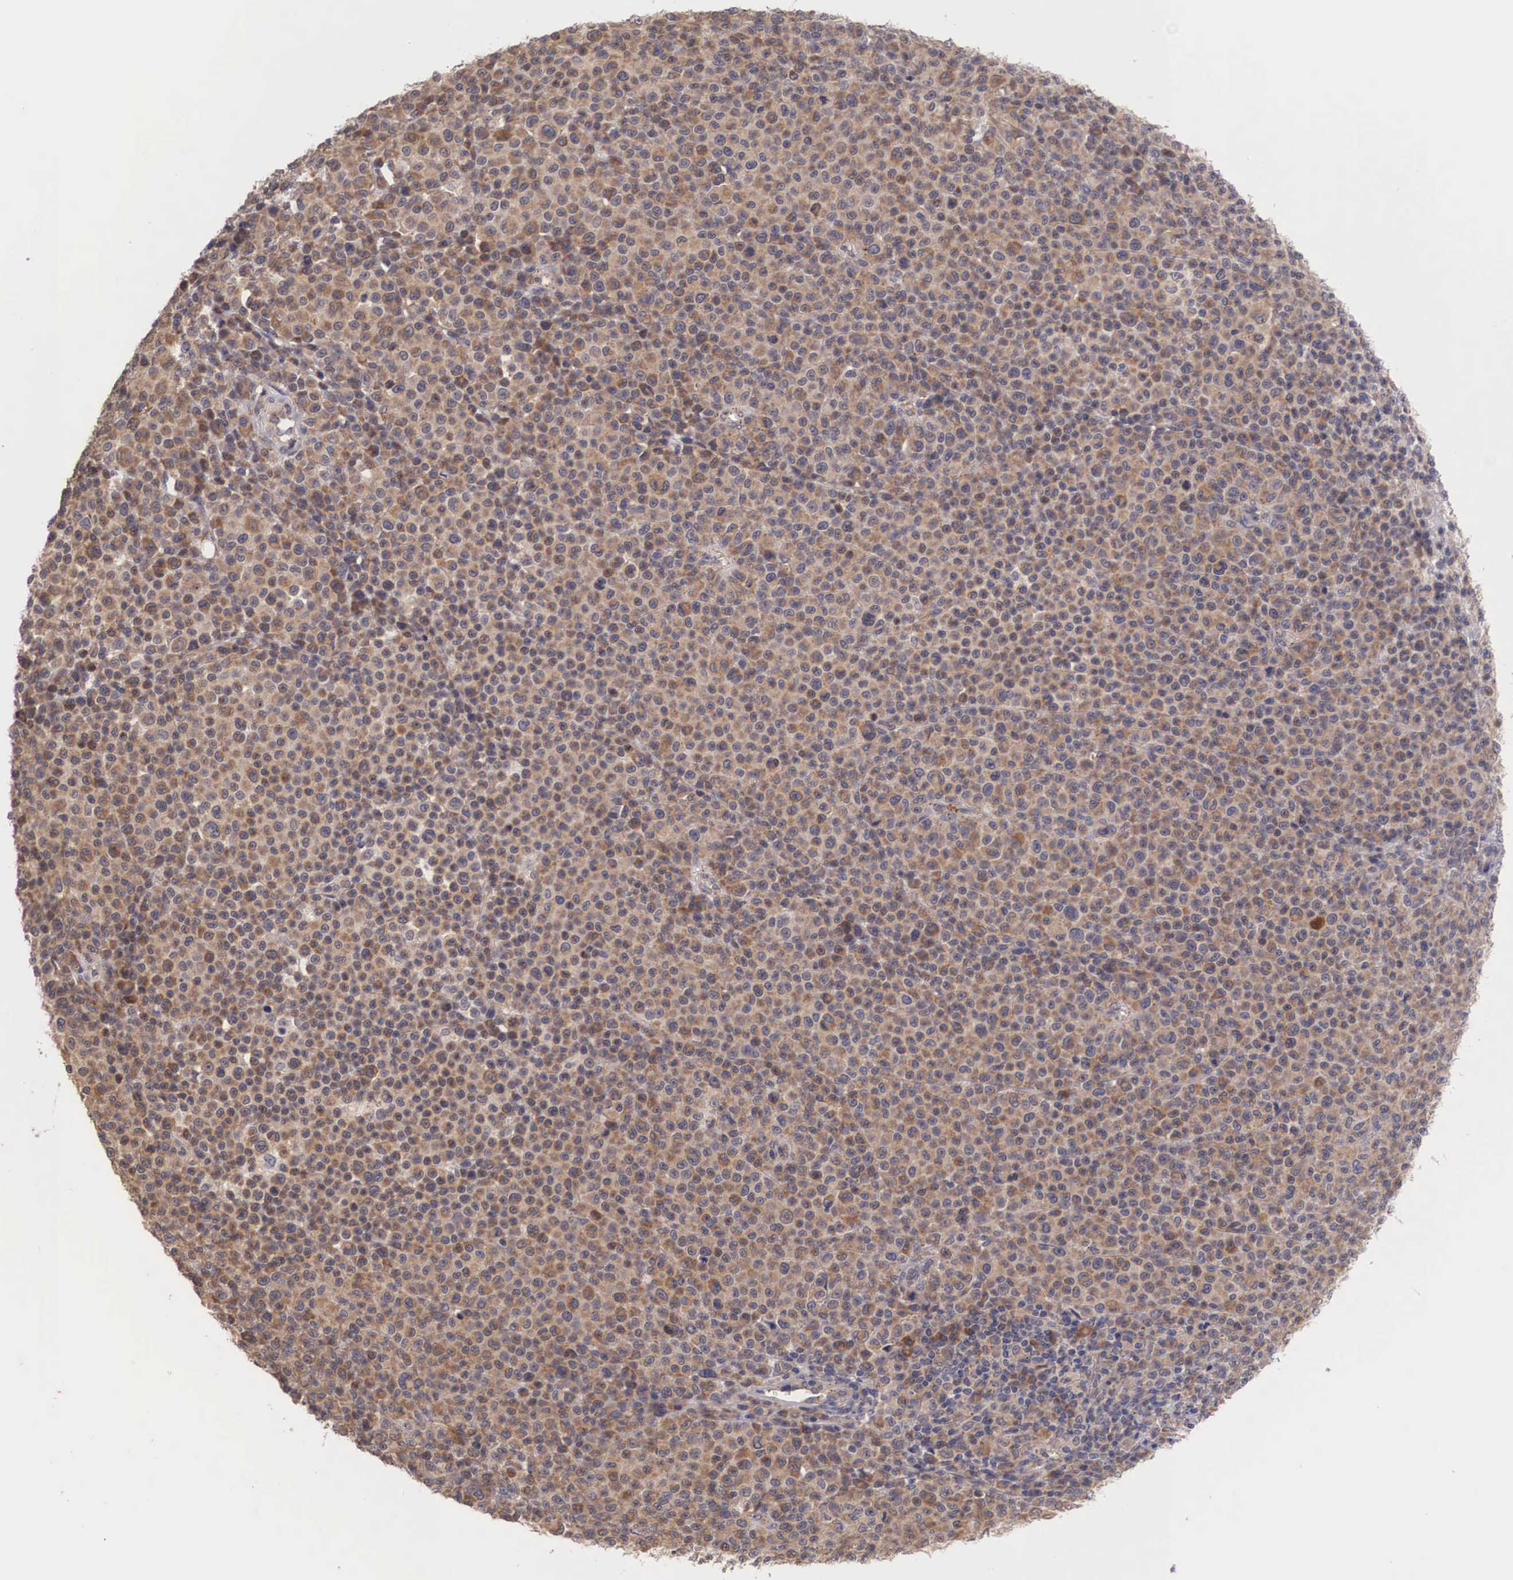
{"staining": {"intensity": "moderate", "quantity": ">75%", "location": "cytoplasmic/membranous"}, "tissue": "melanoma", "cell_type": "Tumor cells", "image_type": "cancer", "snomed": [{"axis": "morphology", "description": "Malignant melanoma, Metastatic site"}, {"axis": "topography", "description": "Skin"}], "caption": "IHC image of human melanoma stained for a protein (brown), which displays medium levels of moderate cytoplasmic/membranous expression in about >75% of tumor cells.", "gene": "DNAJB7", "patient": {"sex": "male", "age": 32}}